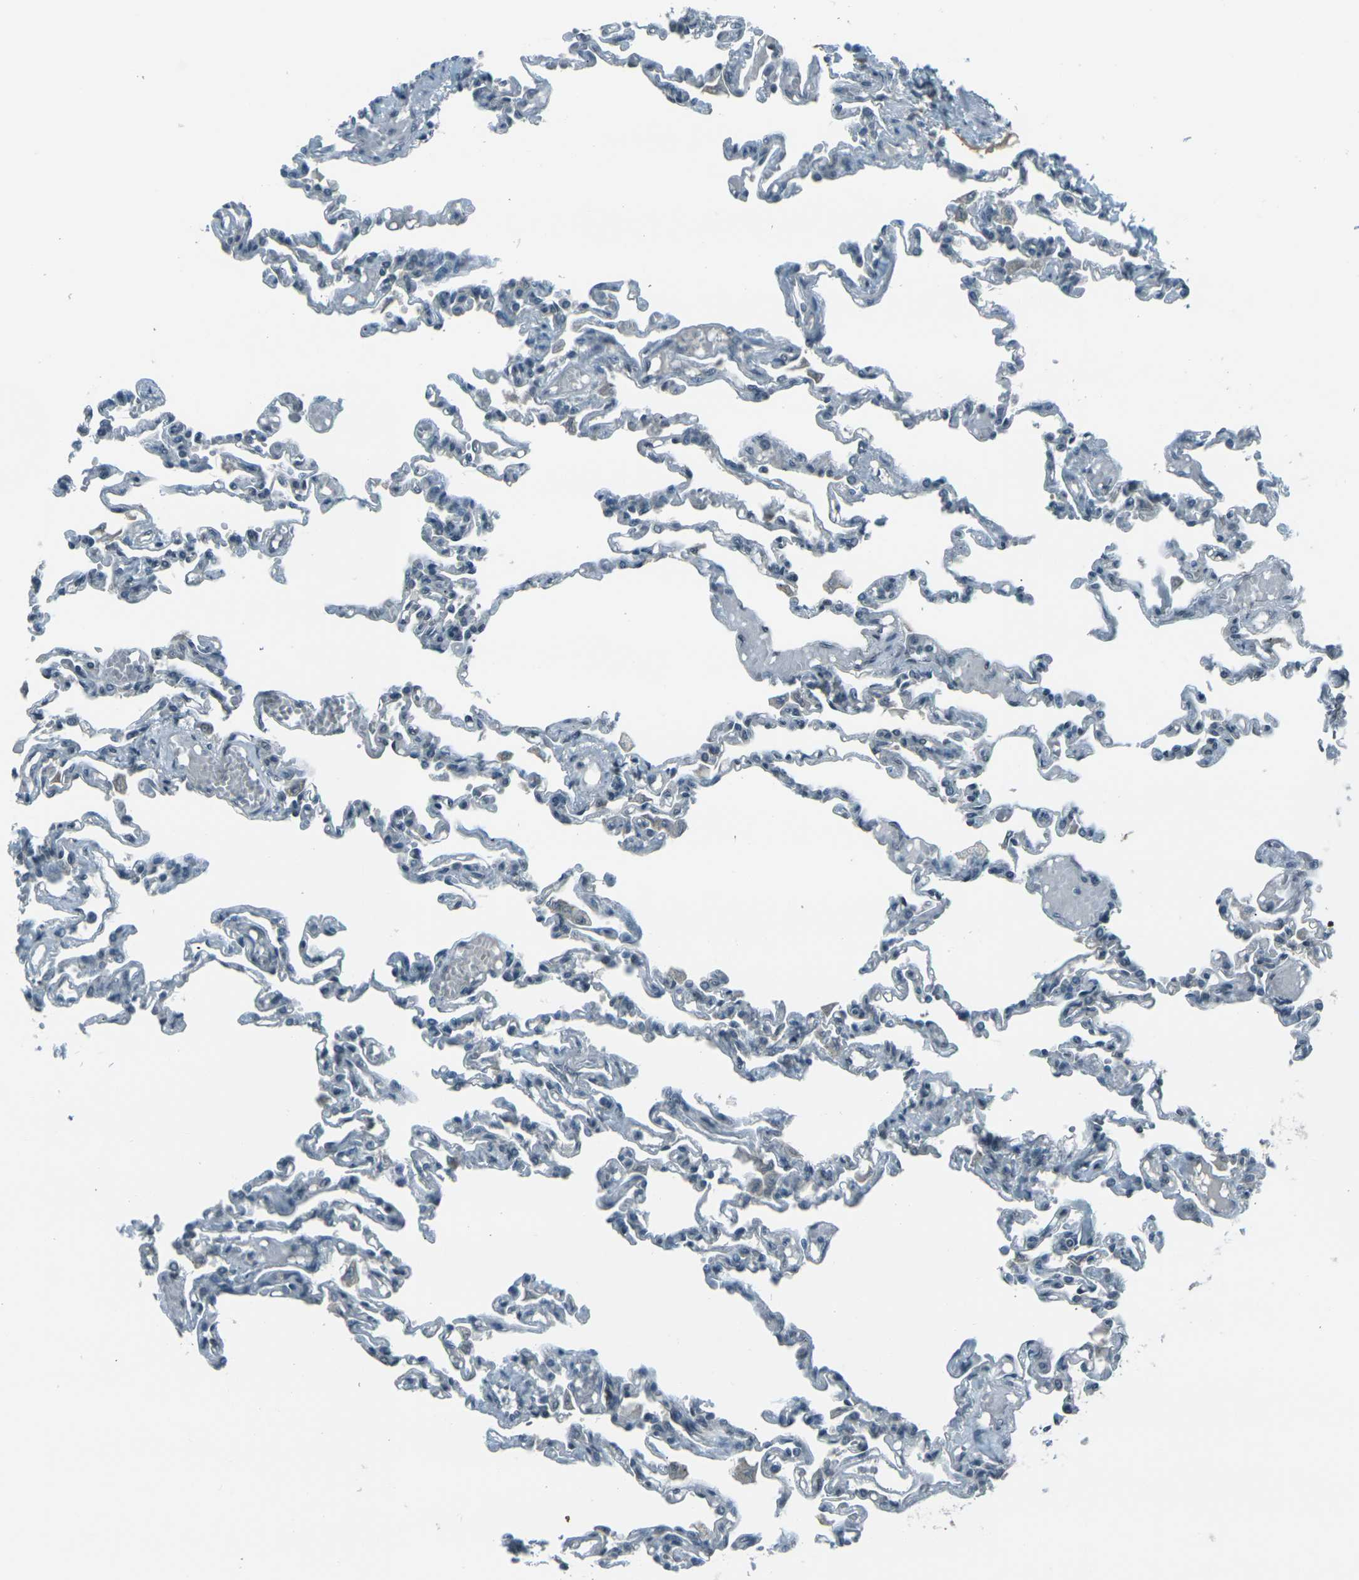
{"staining": {"intensity": "negative", "quantity": "none", "location": "none"}, "tissue": "lung", "cell_type": "Alveolar cells", "image_type": "normal", "snomed": [{"axis": "morphology", "description": "Normal tissue, NOS"}, {"axis": "topography", "description": "Lung"}], "caption": "Alveolar cells show no significant staining in unremarkable lung.", "gene": "GPR19", "patient": {"sex": "male", "age": 21}}